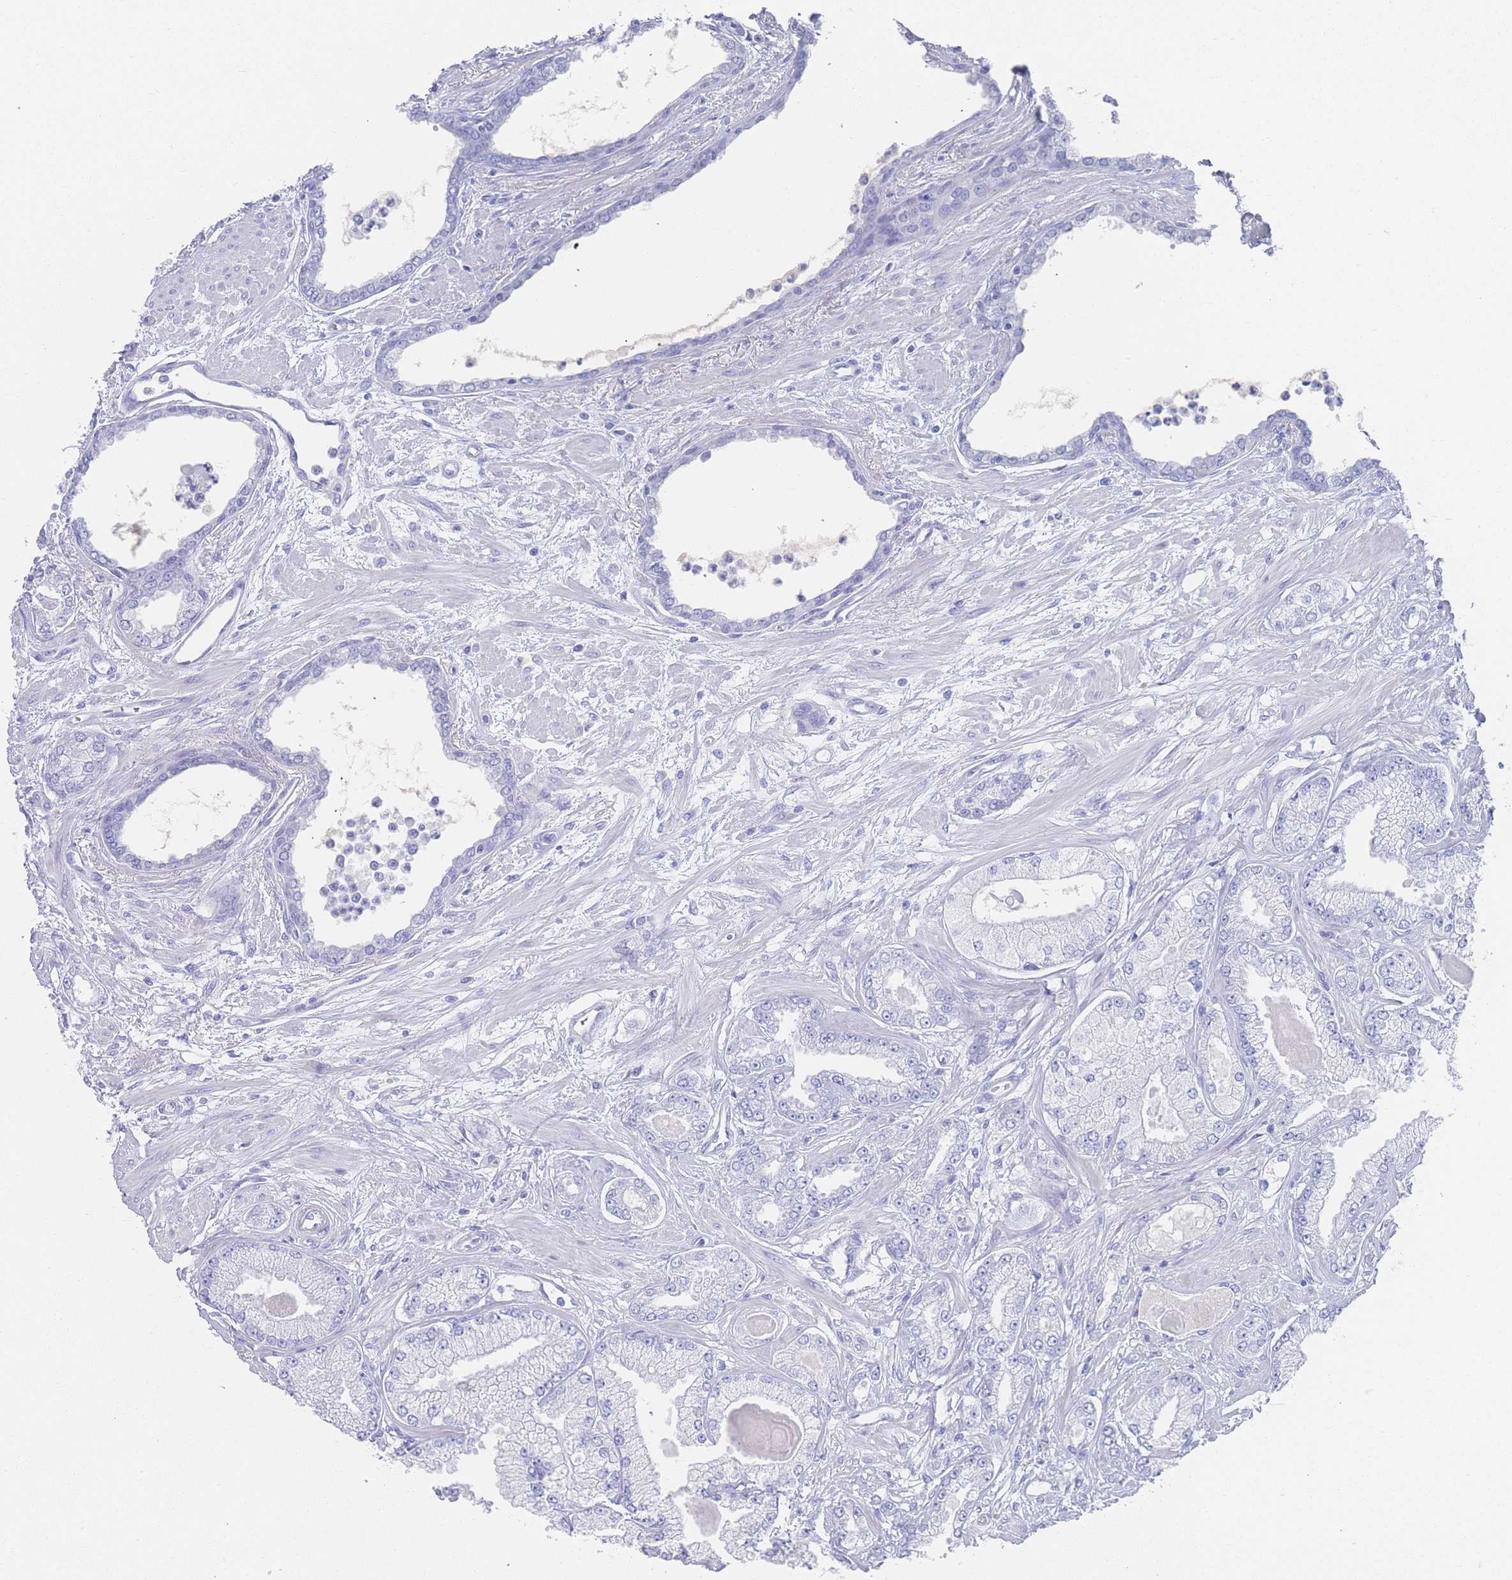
{"staining": {"intensity": "negative", "quantity": "none", "location": "none"}, "tissue": "prostate cancer", "cell_type": "Tumor cells", "image_type": "cancer", "snomed": [{"axis": "morphology", "description": "Adenocarcinoma, Low grade"}, {"axis": "topography", "description": "Prostate"}], "caption": "The micrograph demonstrates no staining of tumor cells in prostate adenocarcinoma (low-grade).", "gene": "LRRC37A", "patient": {"sex": "male", "age": 64}}